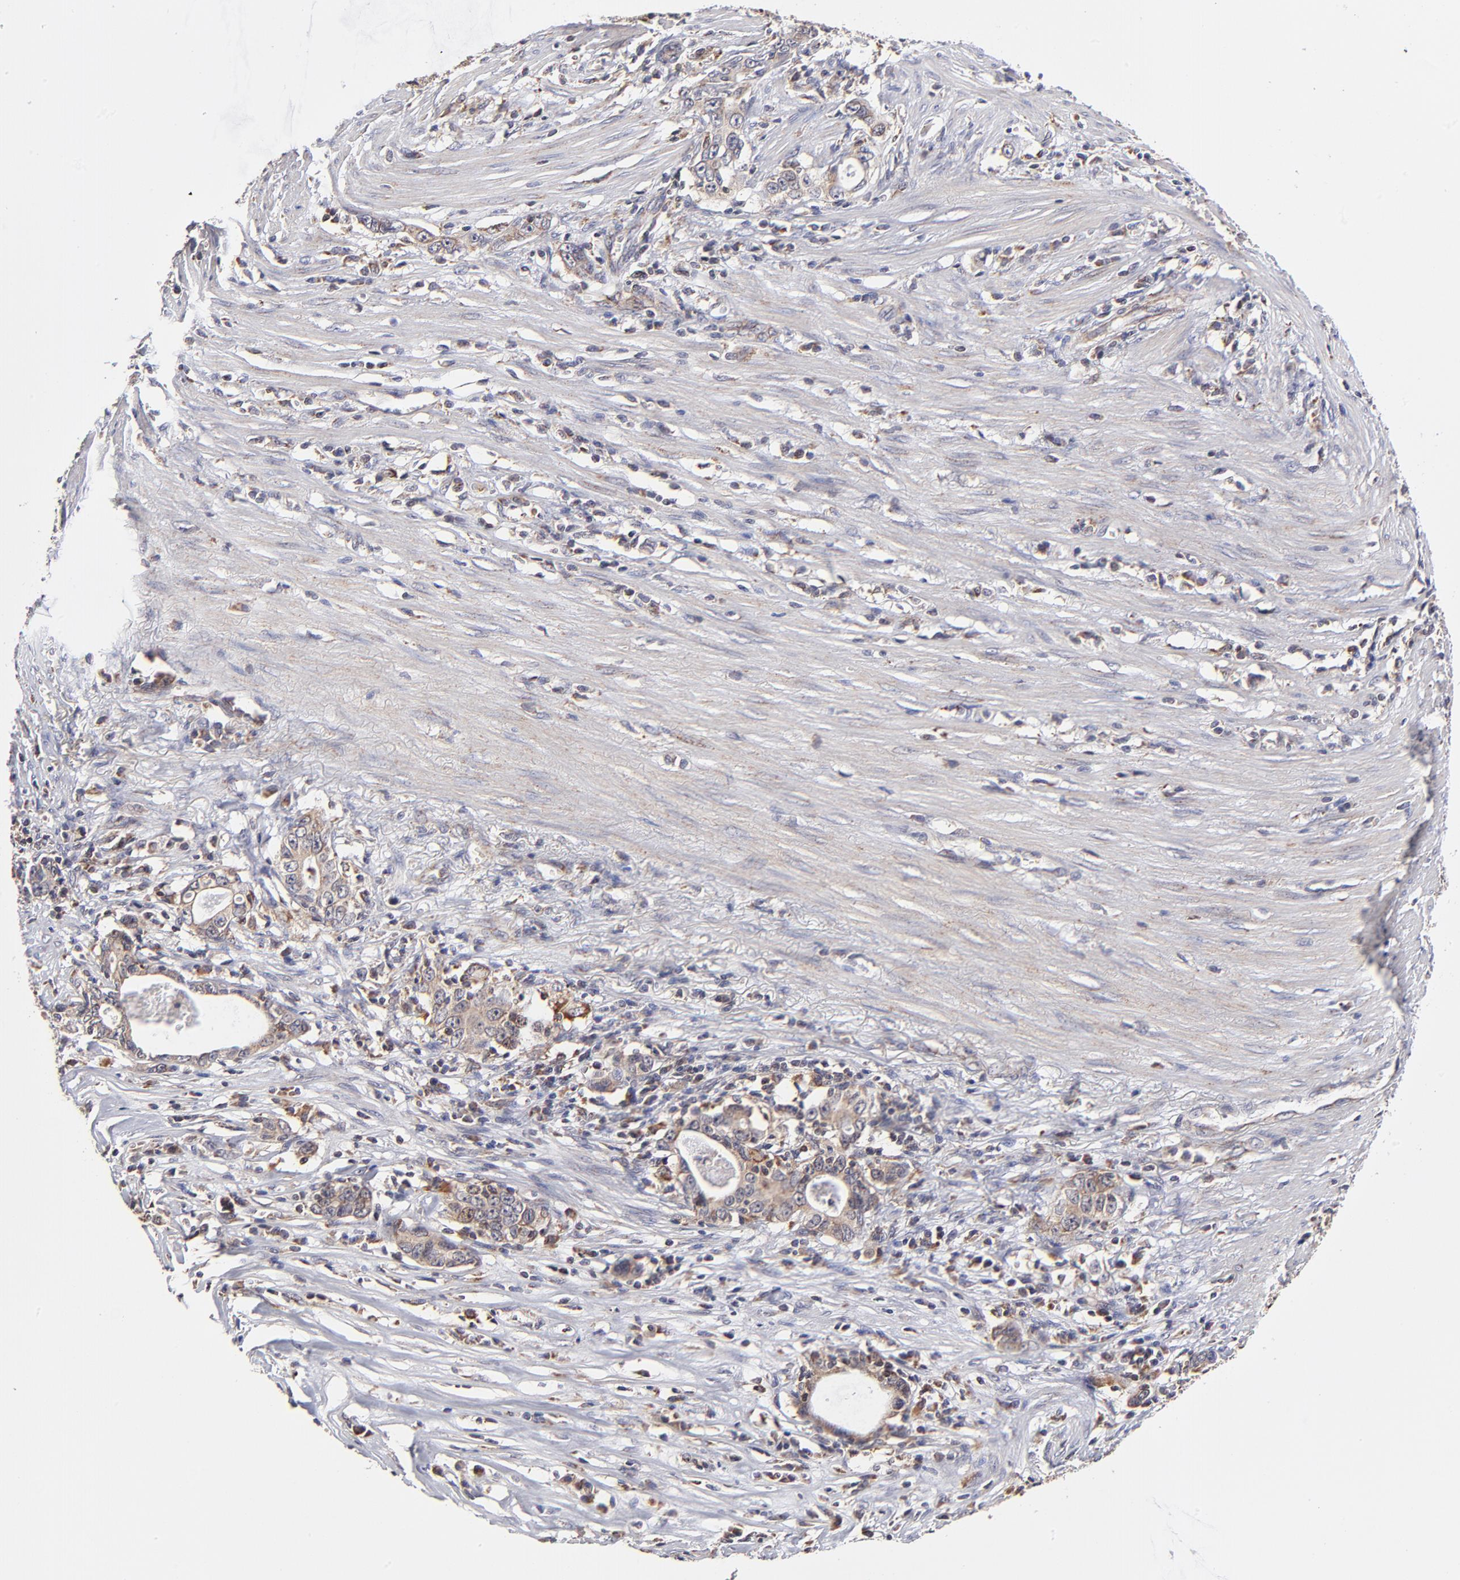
{"staining": {"intensity": "weak", "quantity": ">75%", "location": "cytoplasmic/membranous"}, "tissue": "stomach cancer", "cell_type": "Tumor cells", "image_type": "cancer", "snomed": [{"axis": "morphology", "description": "Adenocarcinoma, NOS"}, {"axis": "topography", "description": "Stomach, lower"}], "caption": "A low amount of weak cytoplasmic/membranous positivity is seen in about >75% of tumor cells in stomach cancer (adenocarcinoma) tissue. Nuclei are stained in blue.", "gene": "MAP2K7", "patient": {"sex": "female", "age": 72}}